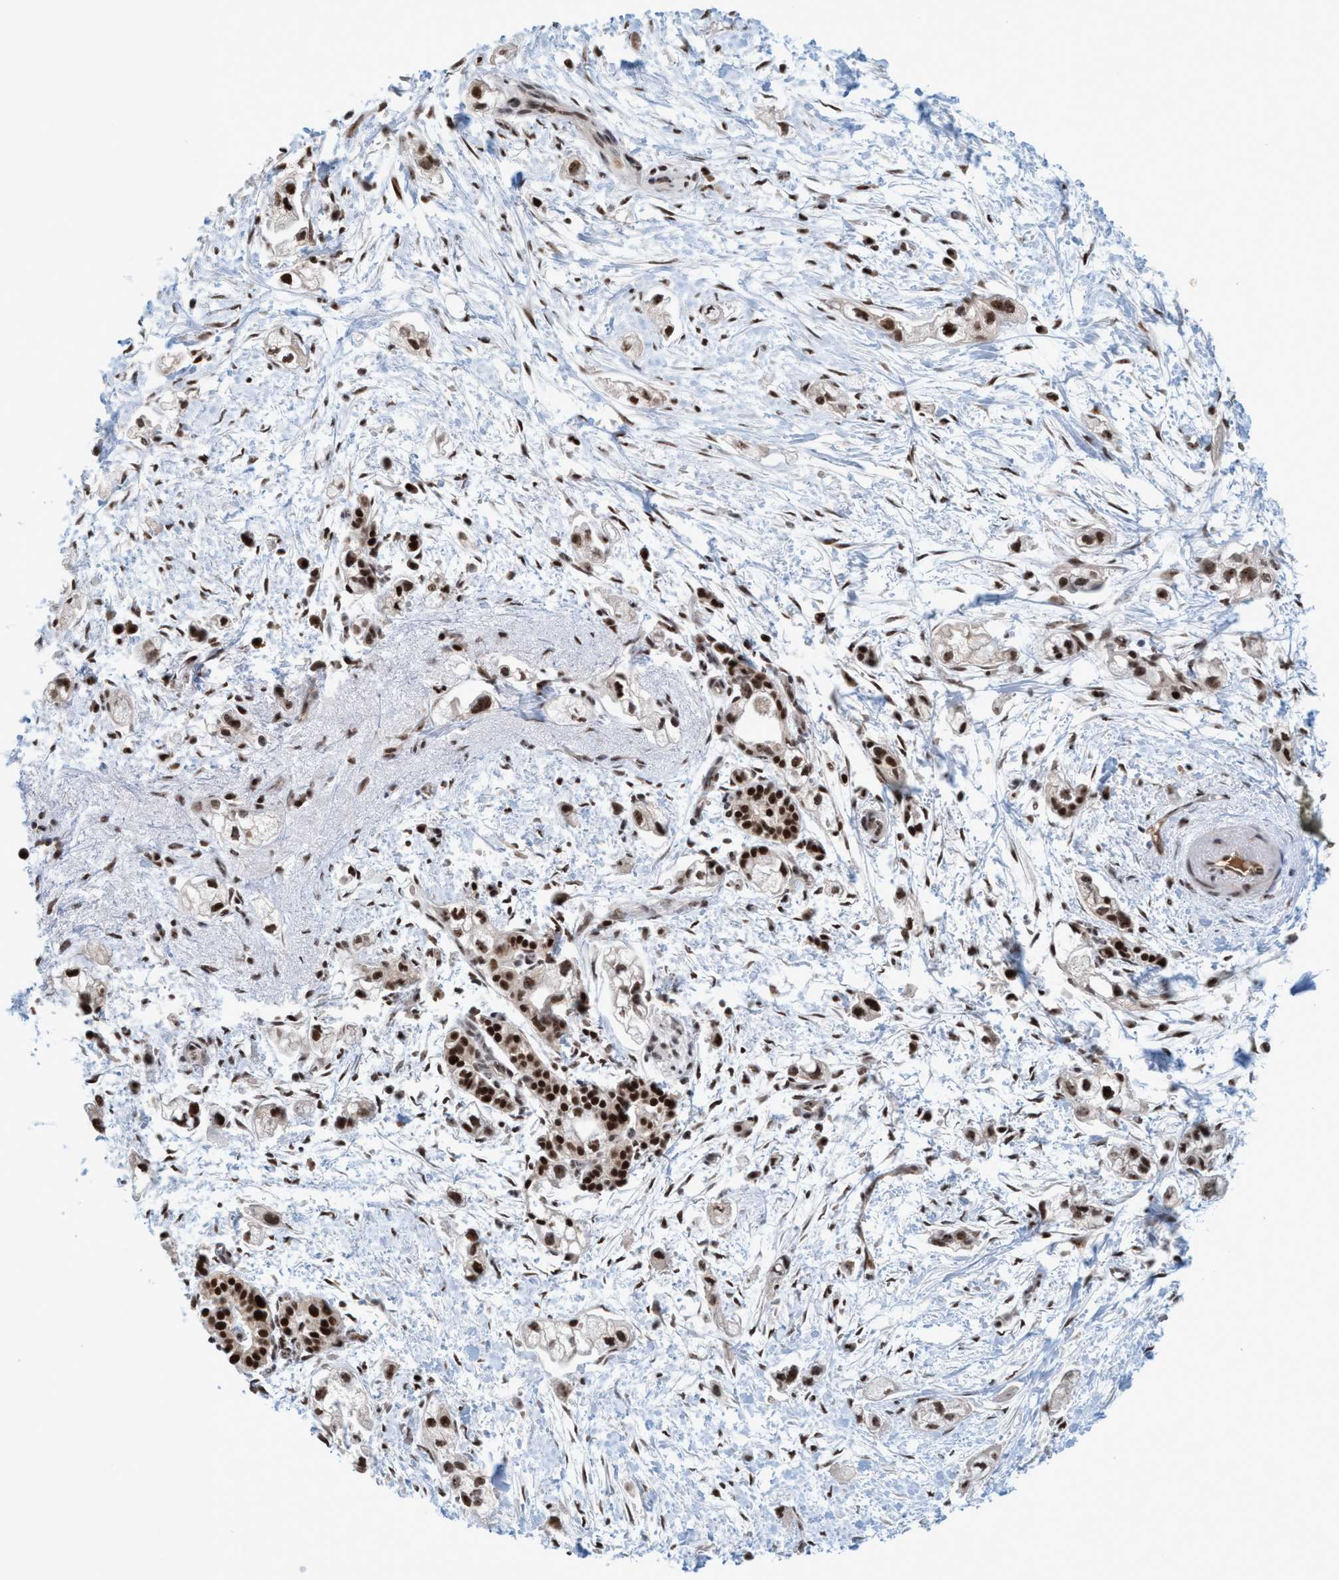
{"staining": {"intensity": "moderate", "quantity": ">75%", "location": "nuclear"}, "tissue": "pancreatic cancer", "cell_type": "Tumor cells", "image_type": "cancer", "snomed": [{"axis": "morphology", "description": "Adenocarcinoma, NOS"}, {"axis": "topography", "description": "Pancreas"}], "caption": "Protein expression analysis of human pancreatic cancer reveals moderate nuclear staining in about >75% of tumor cells. Nuclei are stained in blue.", "gene": "SMCR8", "patient": {"sex": "male", "age": 74}}